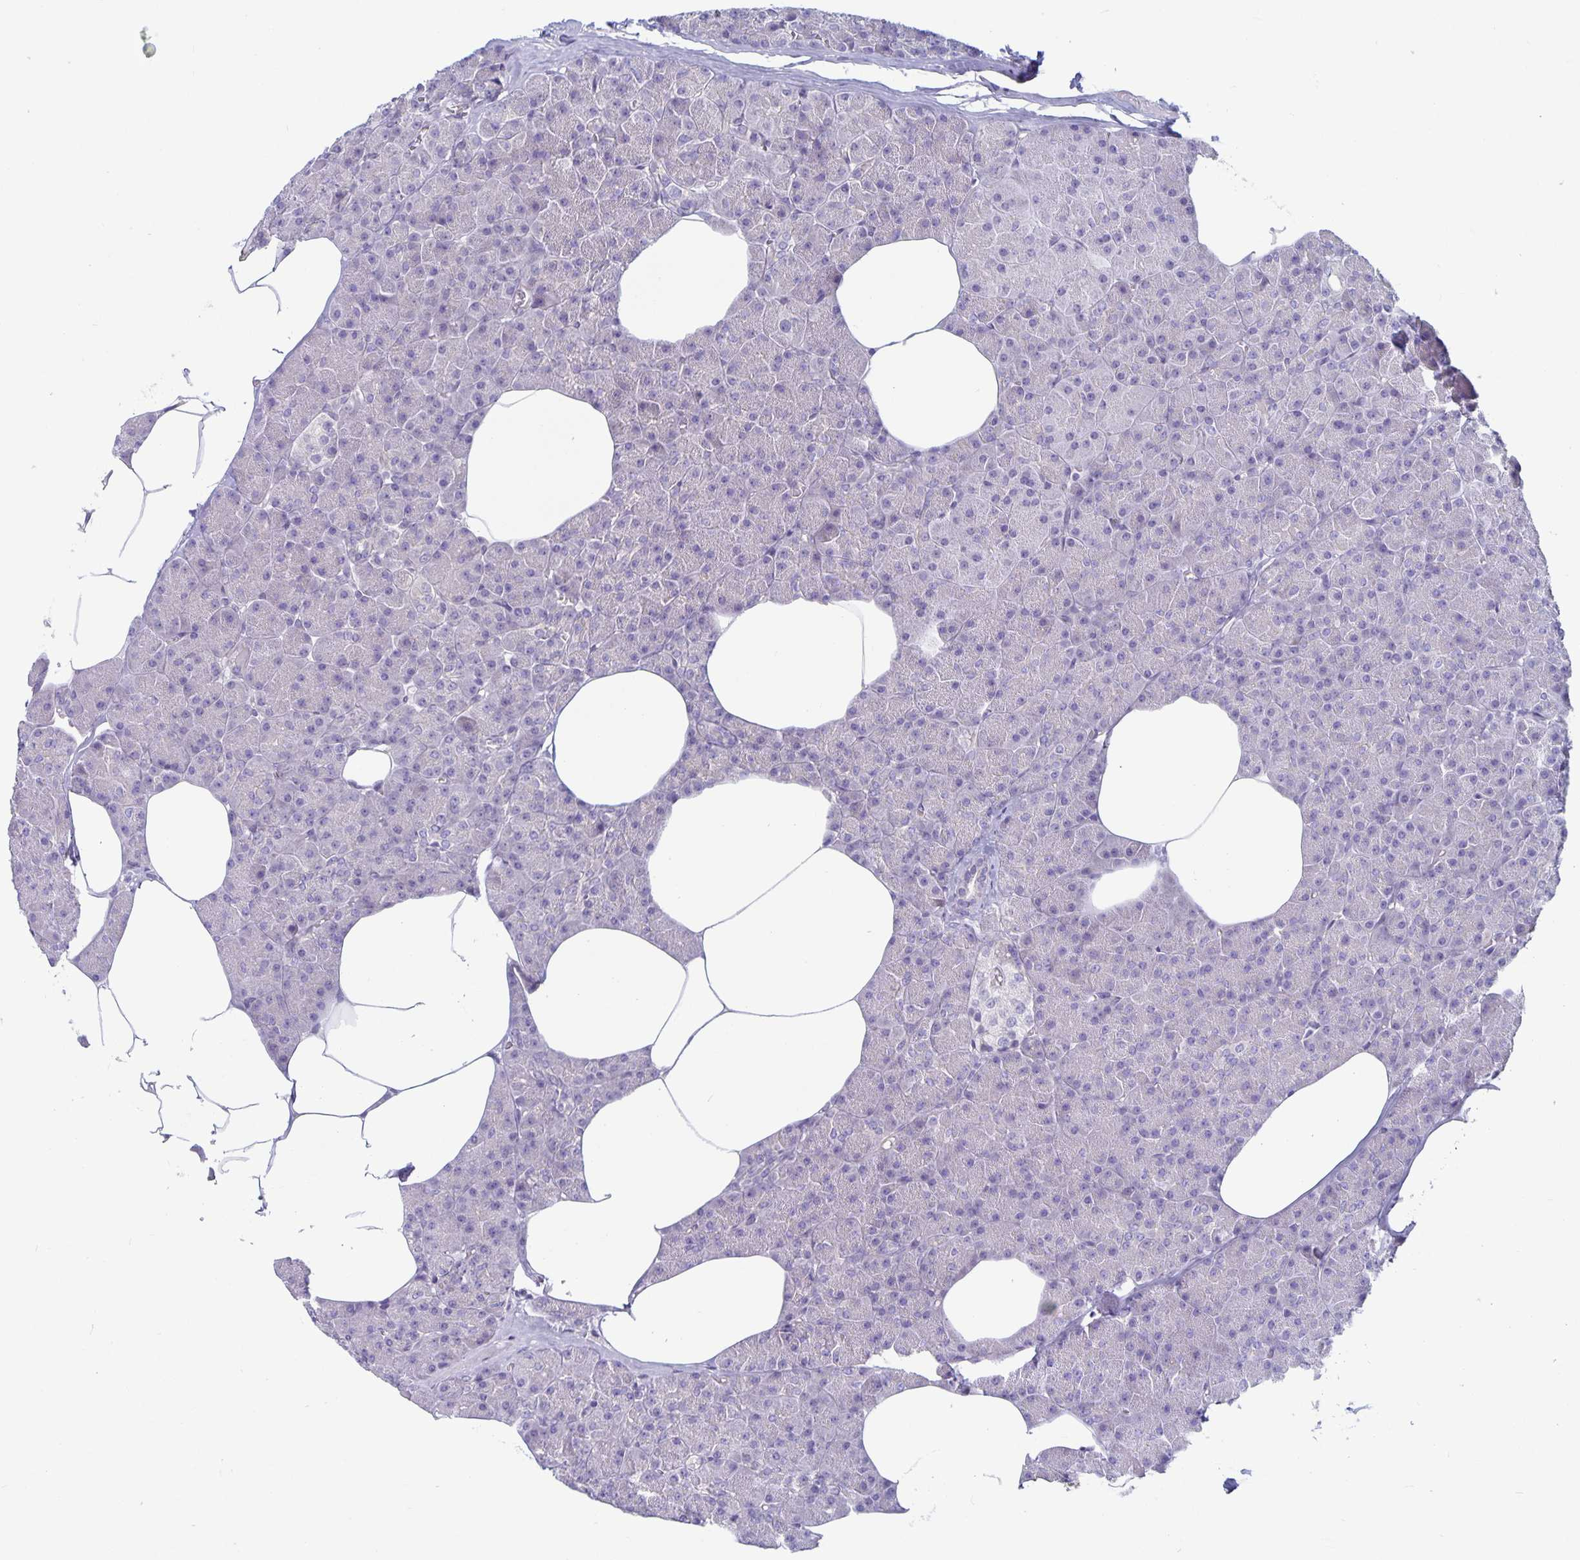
{"staining": {"intensity": "negative", "quantity": "none", "location": "none"}, "tissue": "pancreas", "cell_type": "Exocrine glandular cells", "image_type": "normal", "snomed": [{"axis": "morphology", "description": "Normal tissue, NOS"}, {"axis": "topography", "description": "Pancreas"}], "caption": "DAB (3,3'-diaminobenzidine) immunohistochemical staining of normal pancreas shows no significant staining in exocrine glandular cells. The staining was performed using DAB to visualize the protein expression in brown, while the nuclei were stained in blue with hematoxylin (Magnification: 20x).", "gene": "PLCB3", "patient": {"sex": "female", "age": 45}}